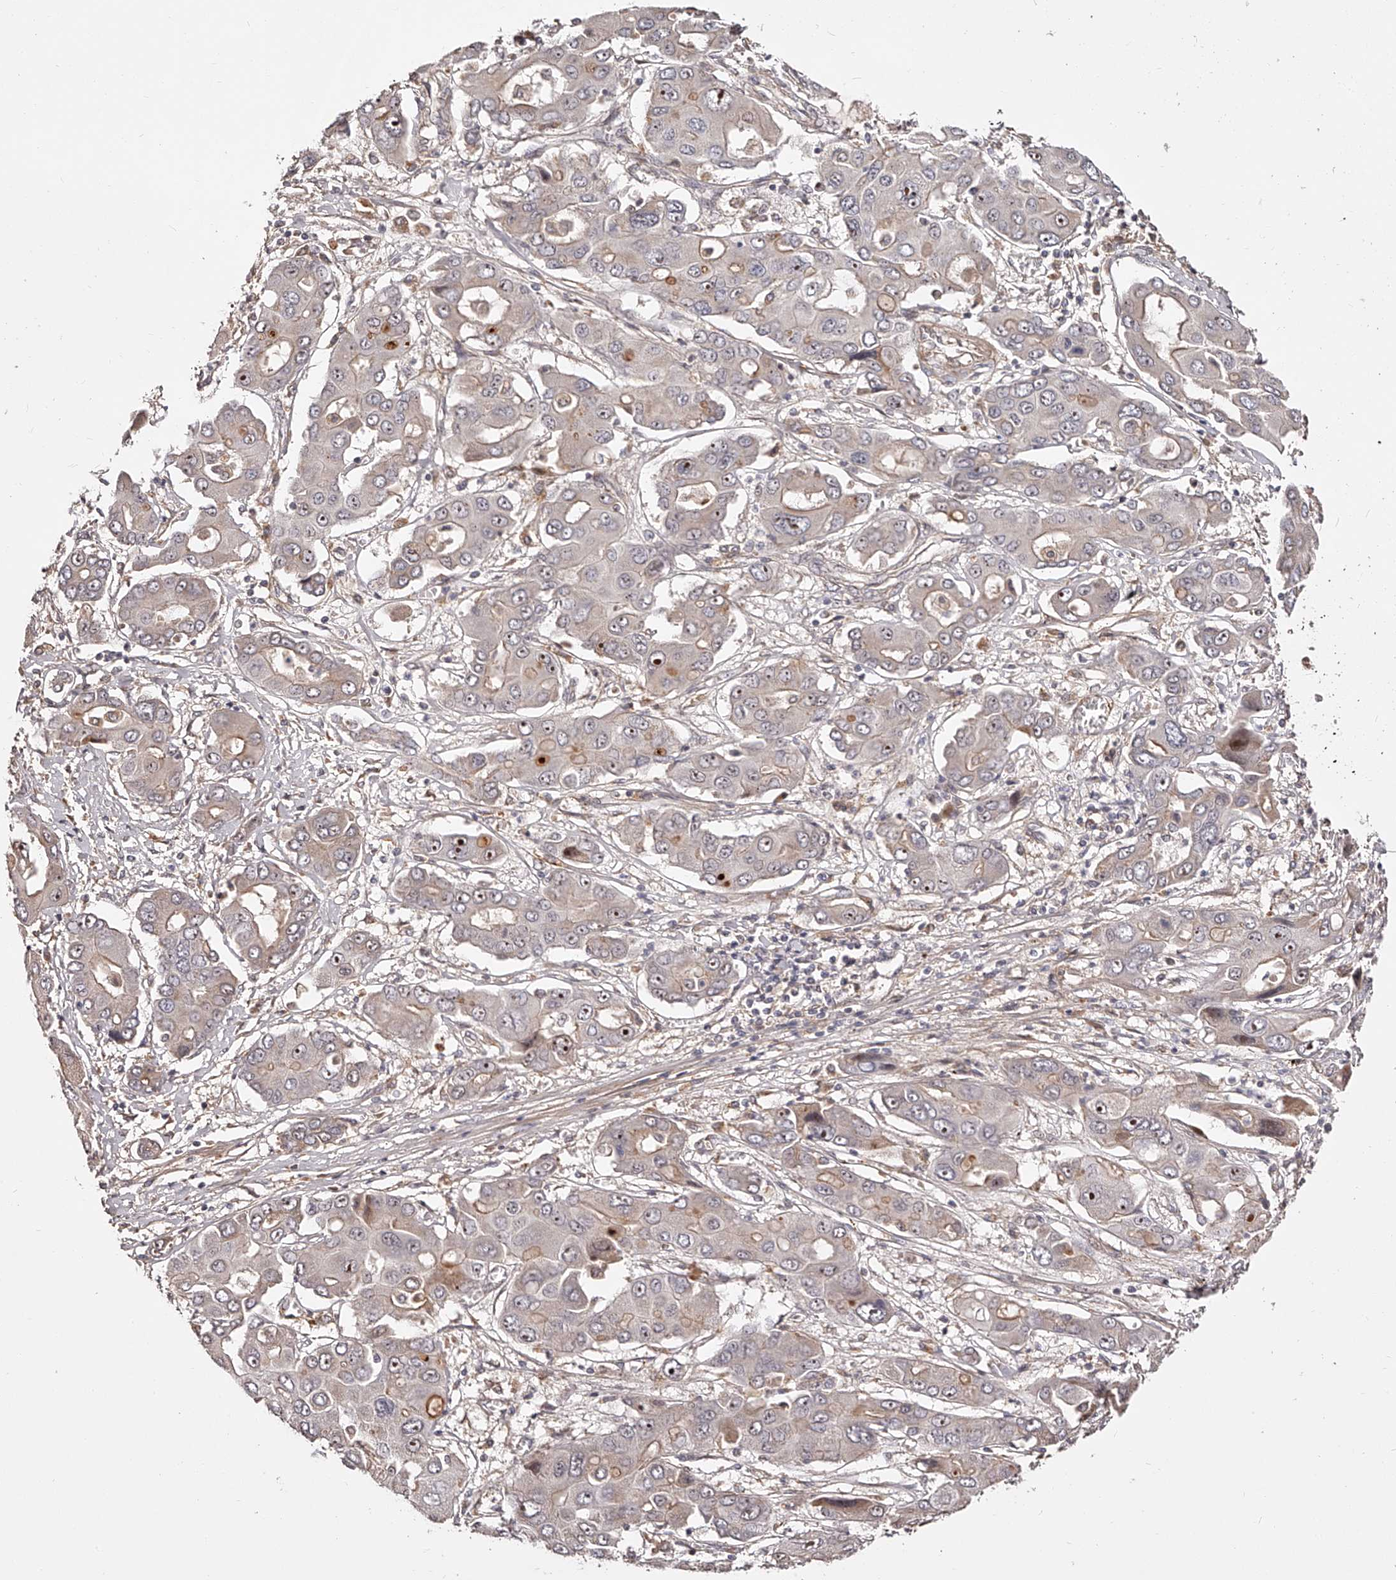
{"staining": {"intensity": "moderate", "quantity": "<25%", "location": "nuclear"}, "tissue": "liver cancer", "cell_type": "Tumor cells", "image_type": "cancer", "snomed": [{"axis": "morphology", "description": "Cholangiocarcinoma"}, {"axis": "topography", "description": "Liver"}], "caption": "Approximately <25% of tumor cells in human cholangiocarcinoma (liver) display moderate nuclear protein expression as visualized by brown immunohistochemical staining.", "gene": "ZNF502", "patient": {"sex": "male", "age": 67}}